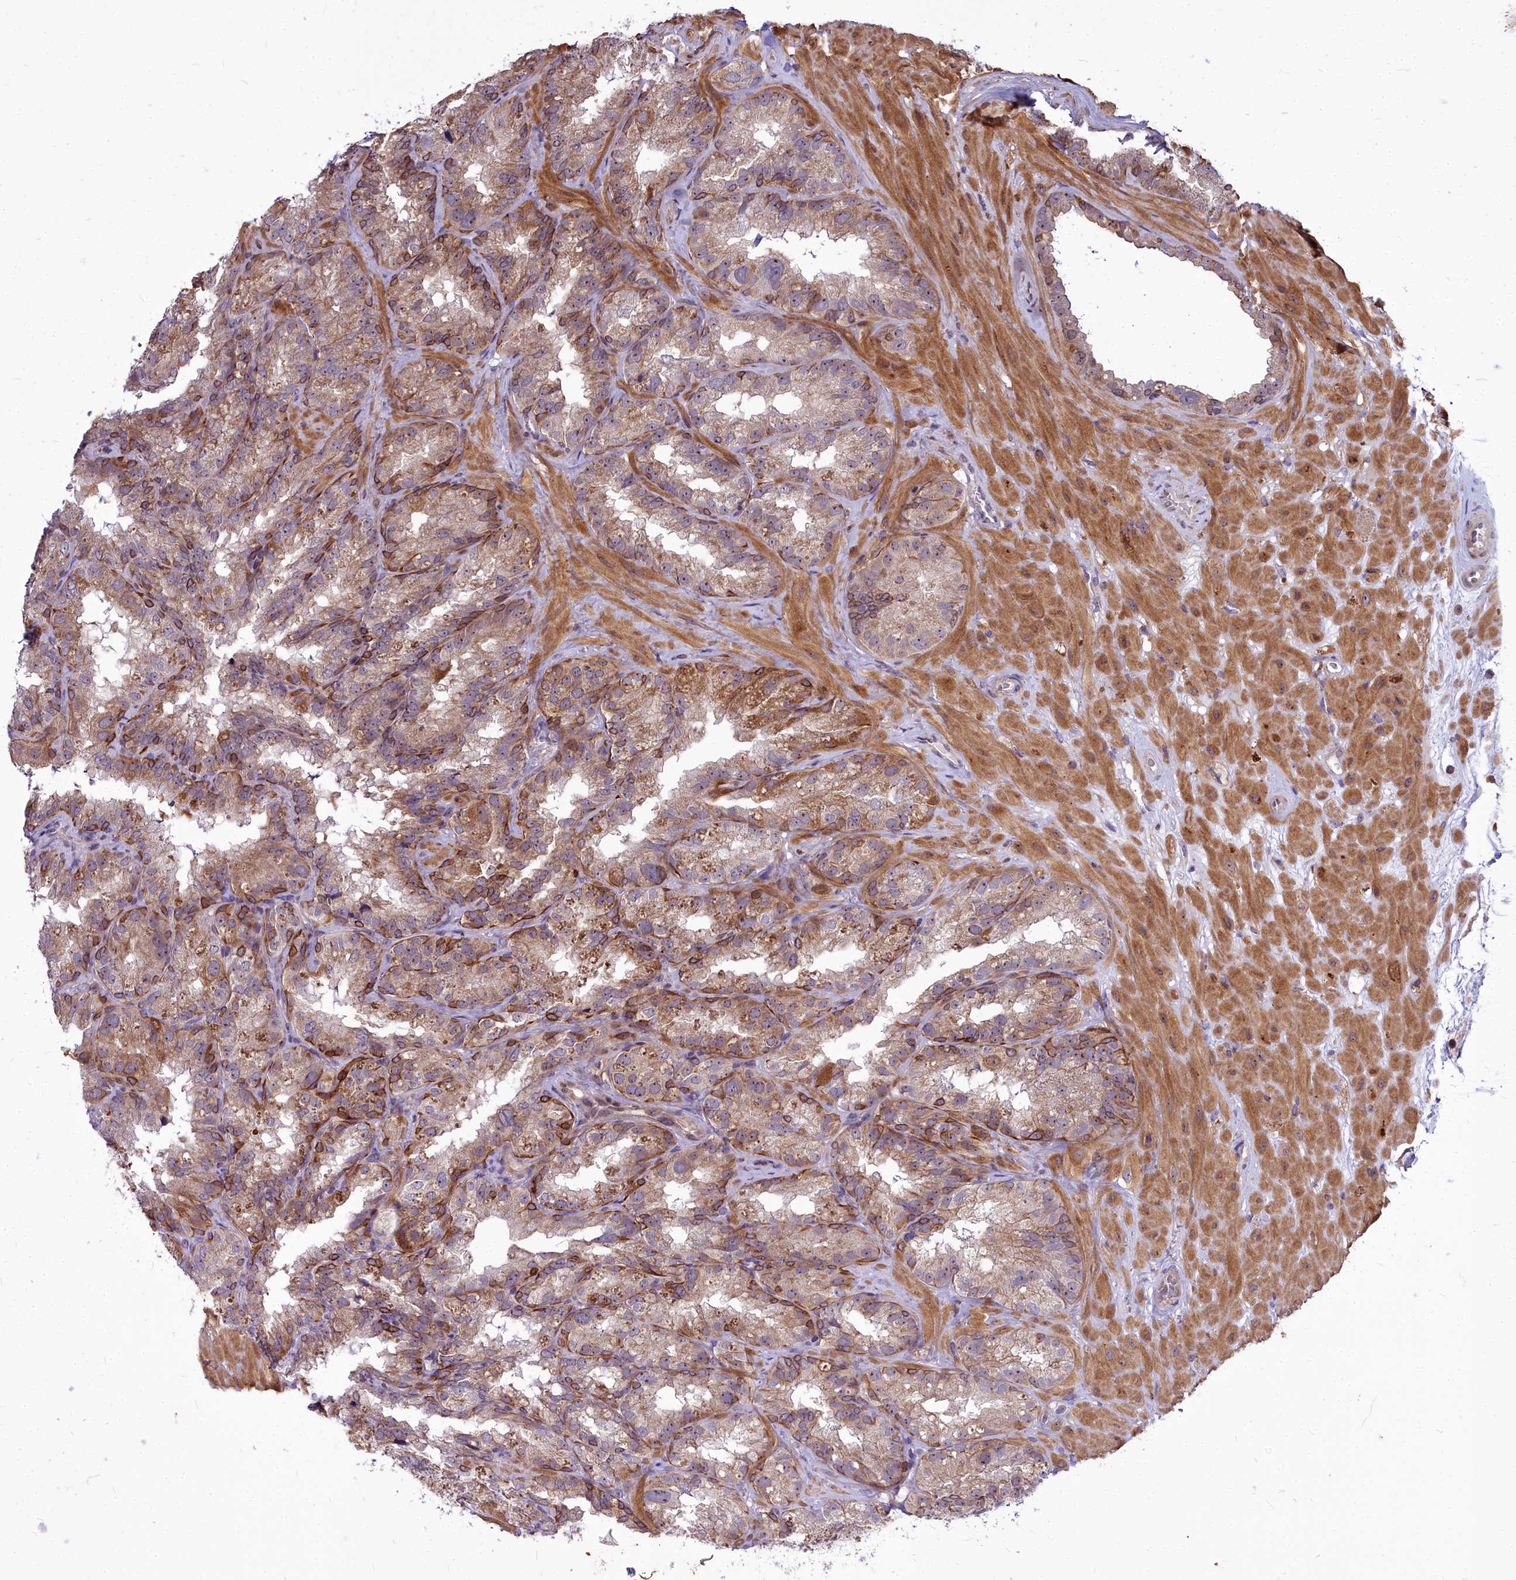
{"staining": {"intensity": "moderate", "quantity": "25%-75%", "location": "cytoplasmic/membranous,nuclear"}, "tissue": "seminal vesicle", "cell_type": "Glandular cells", "image_type": "normal", "snomed": [{"axis": "morphology", "description": "Normal tissue, NOS"}, {"axis": "topography", "description": "Seminal veicle"}], "caption": "Seminal vesicle stained for a protein (brown) exhibits moderate cytoplasmic/membranous,nuclear positive staining in approximately 25%-75% of glandular cells.", "gene": "ABCB8", "patient": {"sex": "male", "age": 58}}